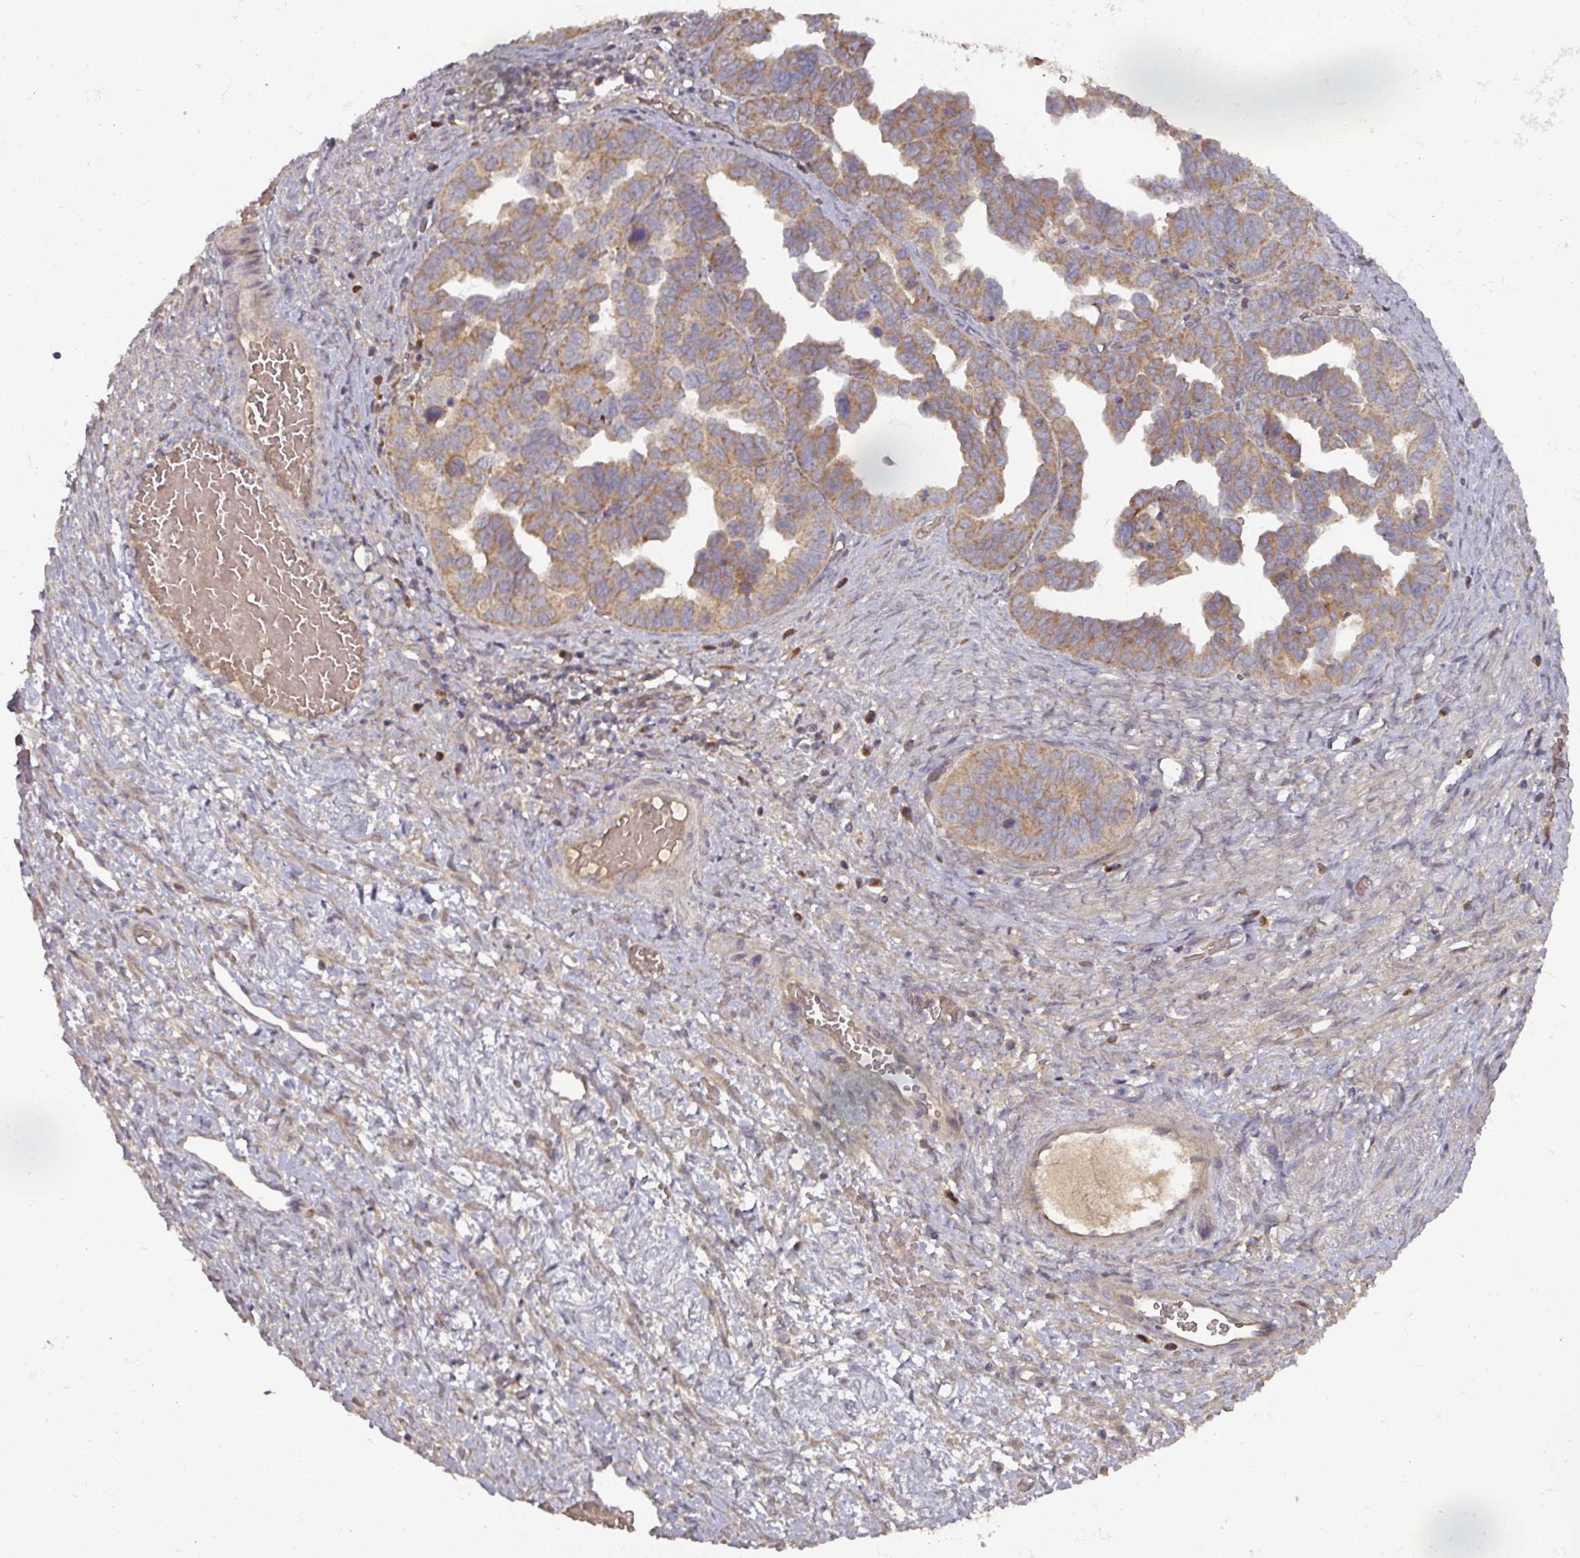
{"staining": {"intensity": "moderate", "quantity": ">75%", "location": "cytoplasmic/membranous"}, "tissue": "ovarian cancer", "cell_type": "Tumor cells", "image_type": "cancer", "snomed": [{"axis": "morphology", "description": "Cystadenocarcinoma, serous, NOS"}, {"axis": "topography", "description": "Ovary"}], "caption": "Immunohistochemical staining of ovarian serous cystadenocarcinoma demonstrates medium levels of moderate cytoplasmic/membranous protein positivity in about >75% of tumor cells.", "gene": "DNAJC7", "patient": {"sex": "female", "age": 64}}